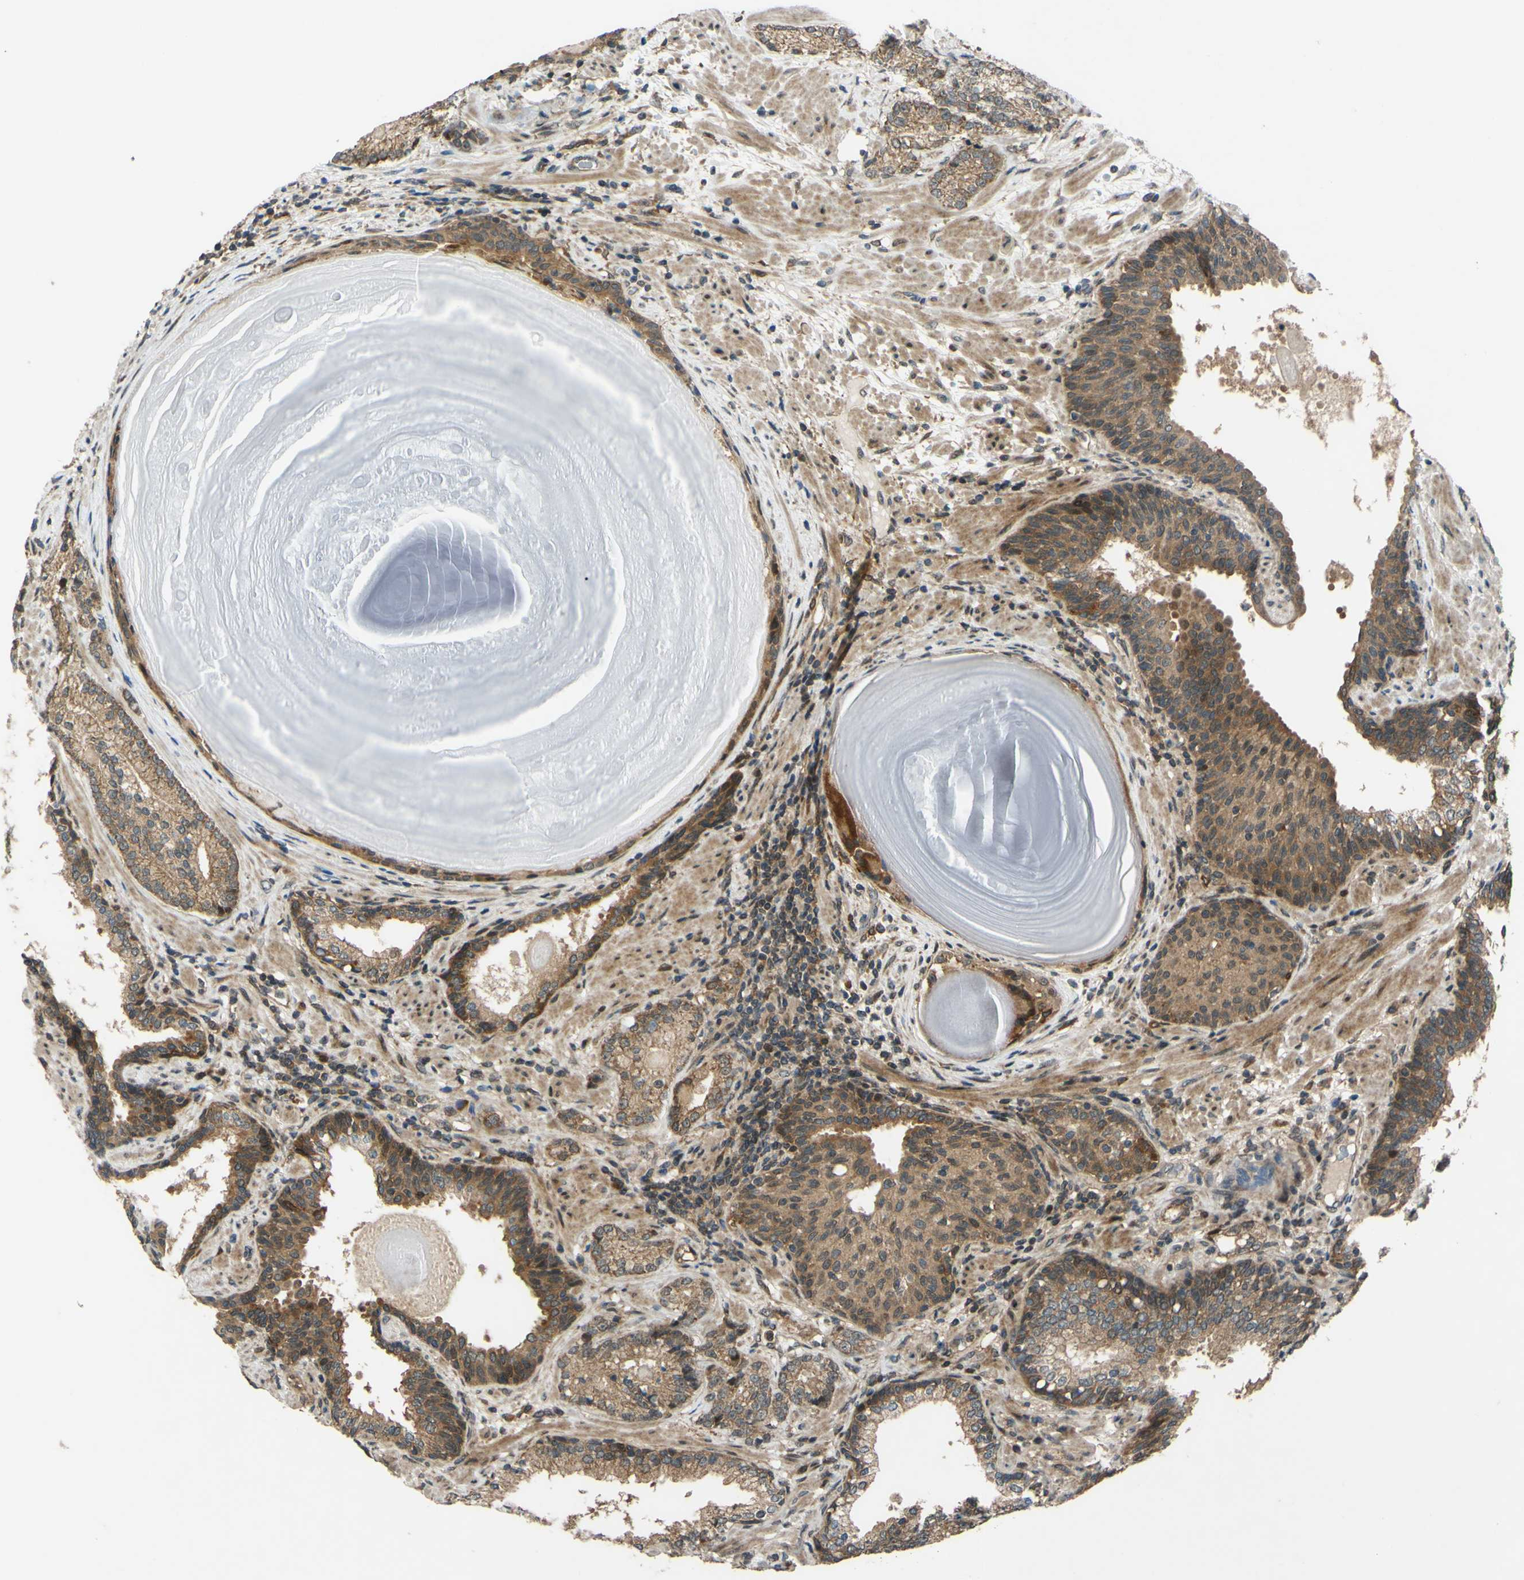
{"staining": {"intensity": "moderate", "quantity": ">75%", "location": "cytoplasmic/membranous"}, "tissue": "prostate cancer", "cell_type": "Tumor cells", "image_type": "cancer", "snomed": [{"axis": "morphology", "description": "Adenocarcinoma, High grade"}, {"axis": "topography", "description": "Prostate"}], "caption": "Prostate high-grade adenocarcinoma stained with DAB IHC displays medium levels of moderate cytoplasmic/membranous expression in approximately >75% of tumor cells.", "gene": "ABCC8", "patient": {"sex": "male", "age": 61}}